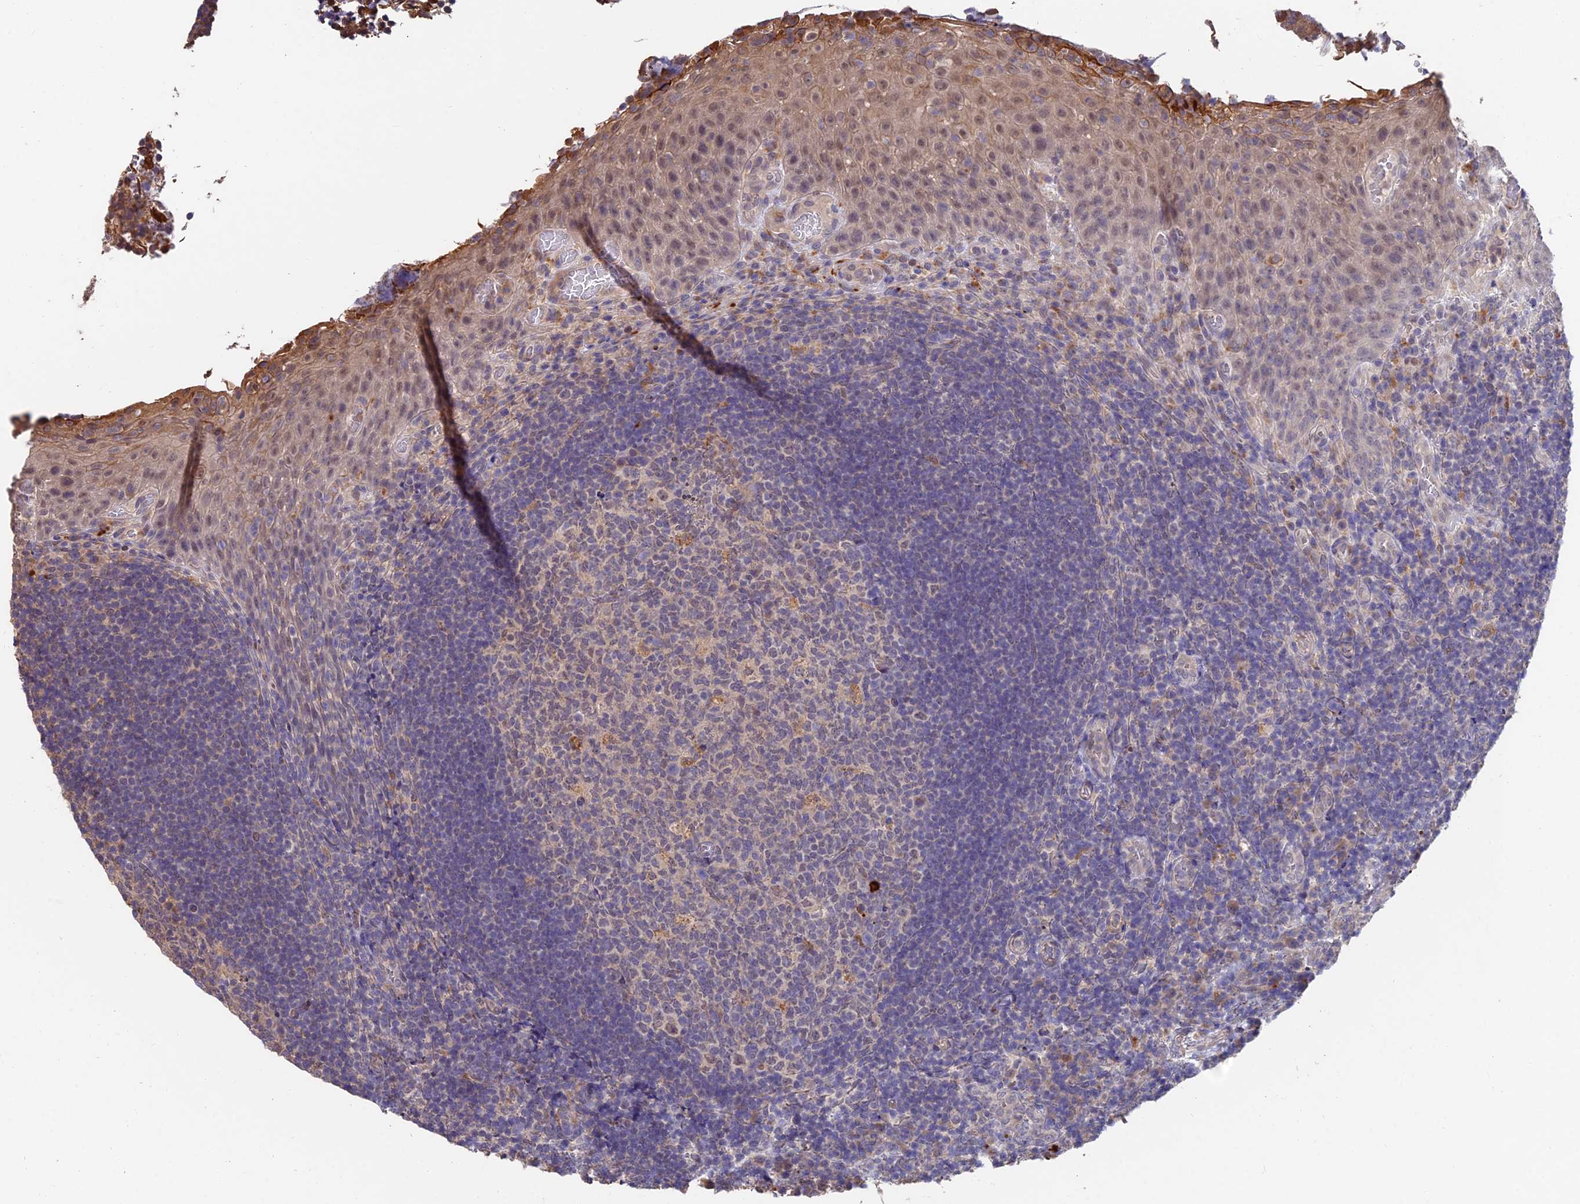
{"staining": {"intensity": "weak", "quantity": "<25%", "location": "cytoplasmic/membranous"}, "tissue": "tonsil", "cell_type": "Germinal center cells", "image_type": "normal", "snomed": [{"axis": "morphology", "description": "Normal tissue, NOS"}, {"axis": "topography", "description": "Tonsil"}], "caption": "Photomicrograph shows no significant protein expression in germinal center cells of normal tonsil. (Brightfield microscopy of DAB (3,3'-diaminobenzidine) immunohistochemistry at high magnification).", "gene": "ACTR5", "patient": {"sex": "male", "age": 17}}